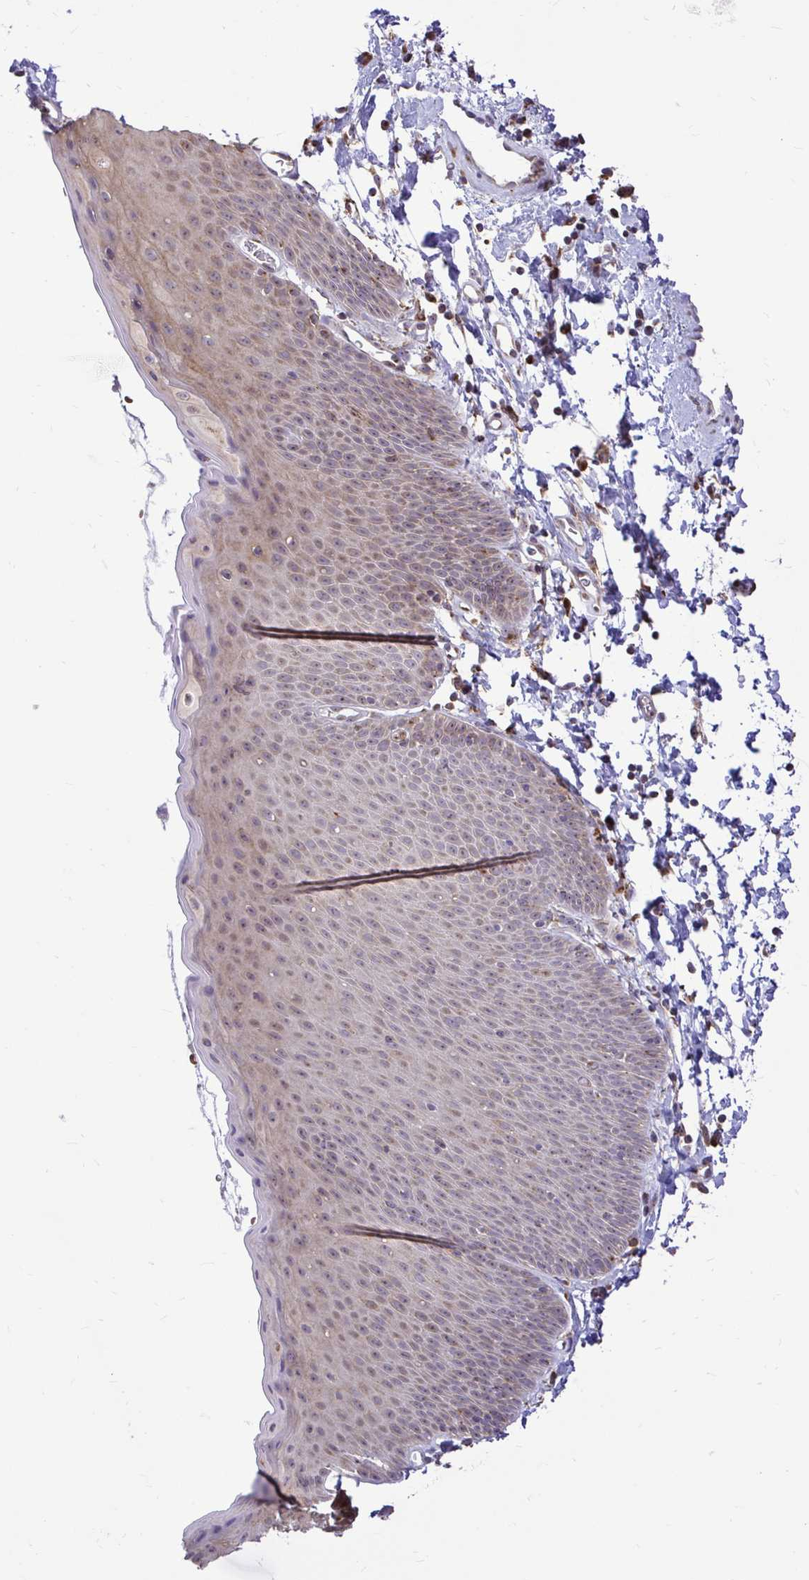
{"staining": {"intensity": "moderate", "quantity": "25%-75%", "location": "cytoplasmic/membranous"}, "tissue": "skin", "cell_type": "Epidermal cells", "image_type": "normal", "snomed": [{"axis": "morphology", "description": "Normal tissue, NOS"}, {"axis": "topography", "description": "Anal"}], "caption": "Protein analysis of unremarkable skin exhibits moderate cytoplasmic/membranous positivity in approximately 25%-75% of epidermal cells.", "gene": "VTI1B", "patient": {"sex": "male", "age": 53}}